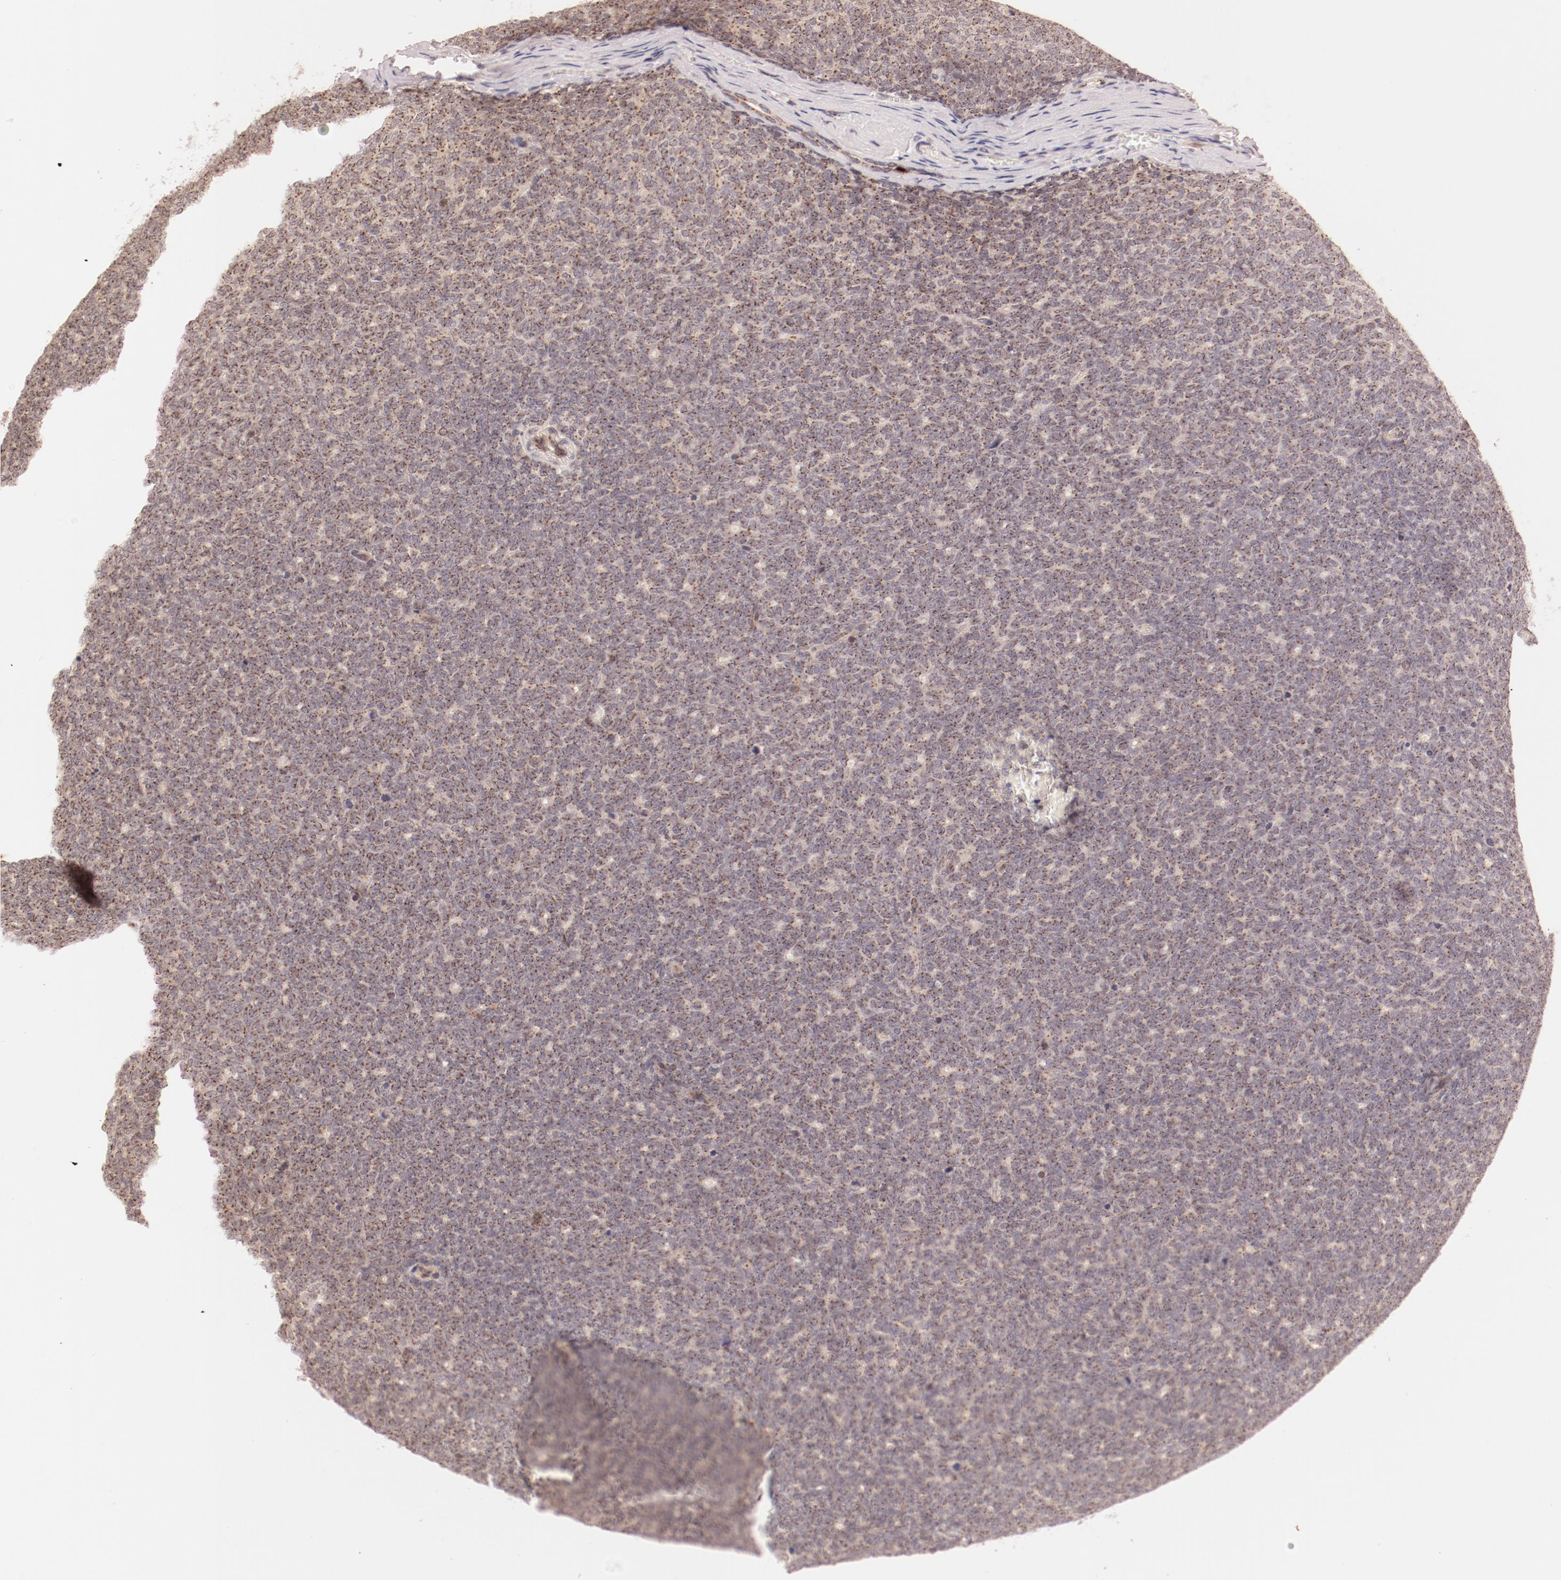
{"staining": {"intensity": "weak", "quantity": ">75%", "location": "cytoplasmic/membranous,nuclear"}, "tissue": "renal cancer", "cell_type": "Tumor cells", "image_type": "cancer", "snomed": [{"axis": "morphology", "description": "Neoplasm, malignant, NOS"}, {"axis": "topography", "description": "Kidney"}], "caption": "This is an image of immunohistochemistry staining of neoplasm (malignant) (renal), which shows weak staining in the cytoplasmic/membranous and nuclear of tumor cells.", "gene": "RPL12", "patient": {"sex": "male", "age": 28}}